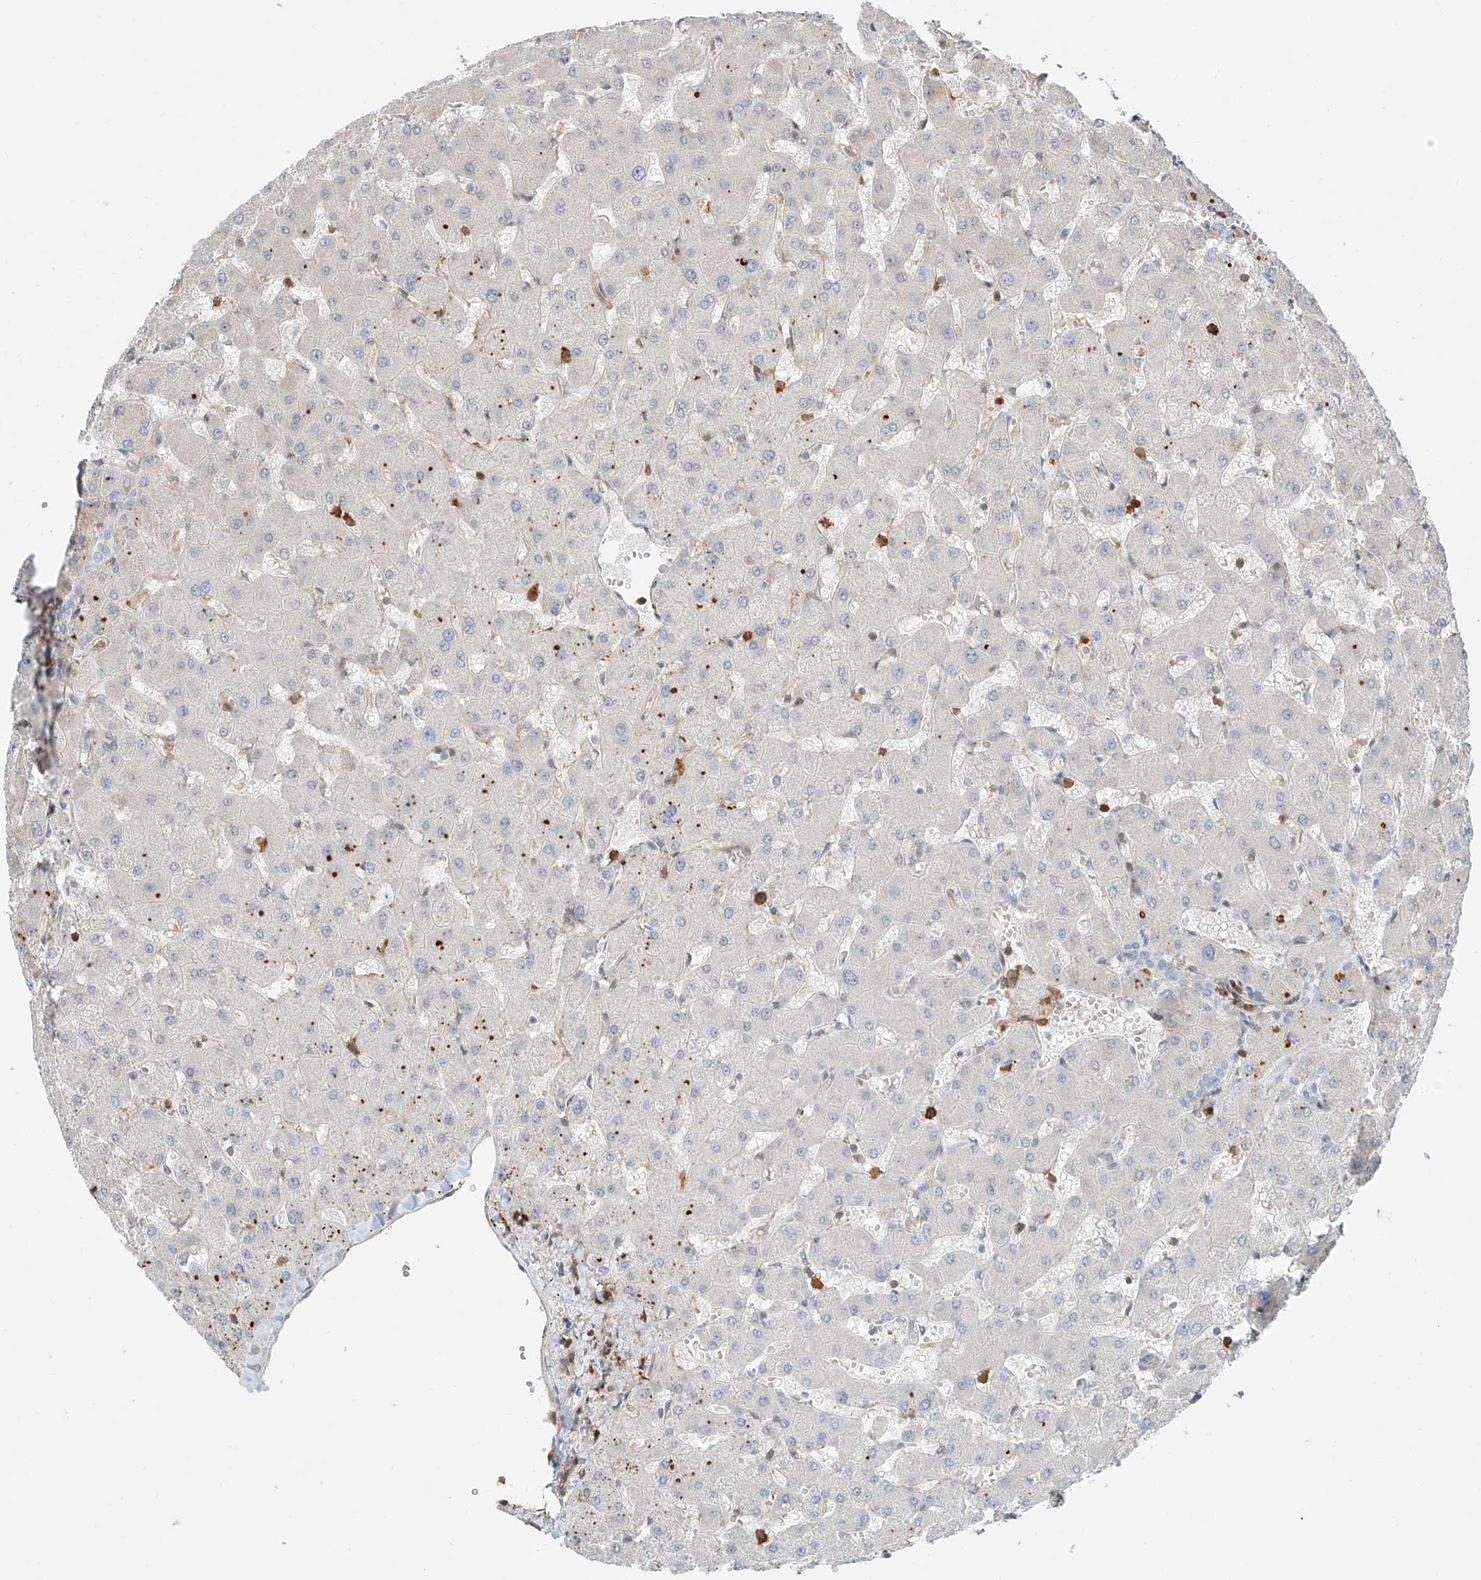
{"staining": {"intensity": "negative", "quantity": "none", "location": "none"}, "tissue": "liver", "cell_type": "Cholangiocytes", "image_type": "normal", "snomed": [{"axis": "morphology", "description": "Normal tissue, NOS"}, {"axis": "topography", "description": "Liver"}], "caption": "Immunohistochemical staining of normal human liver shows no significant staining in cholangiocytes. The staining is performed using DAB brown chromogen with nuclei counter-stained in using hematoxylin.", "gene": "CEP162", "patient": {"sex": "female", "age": 63}}